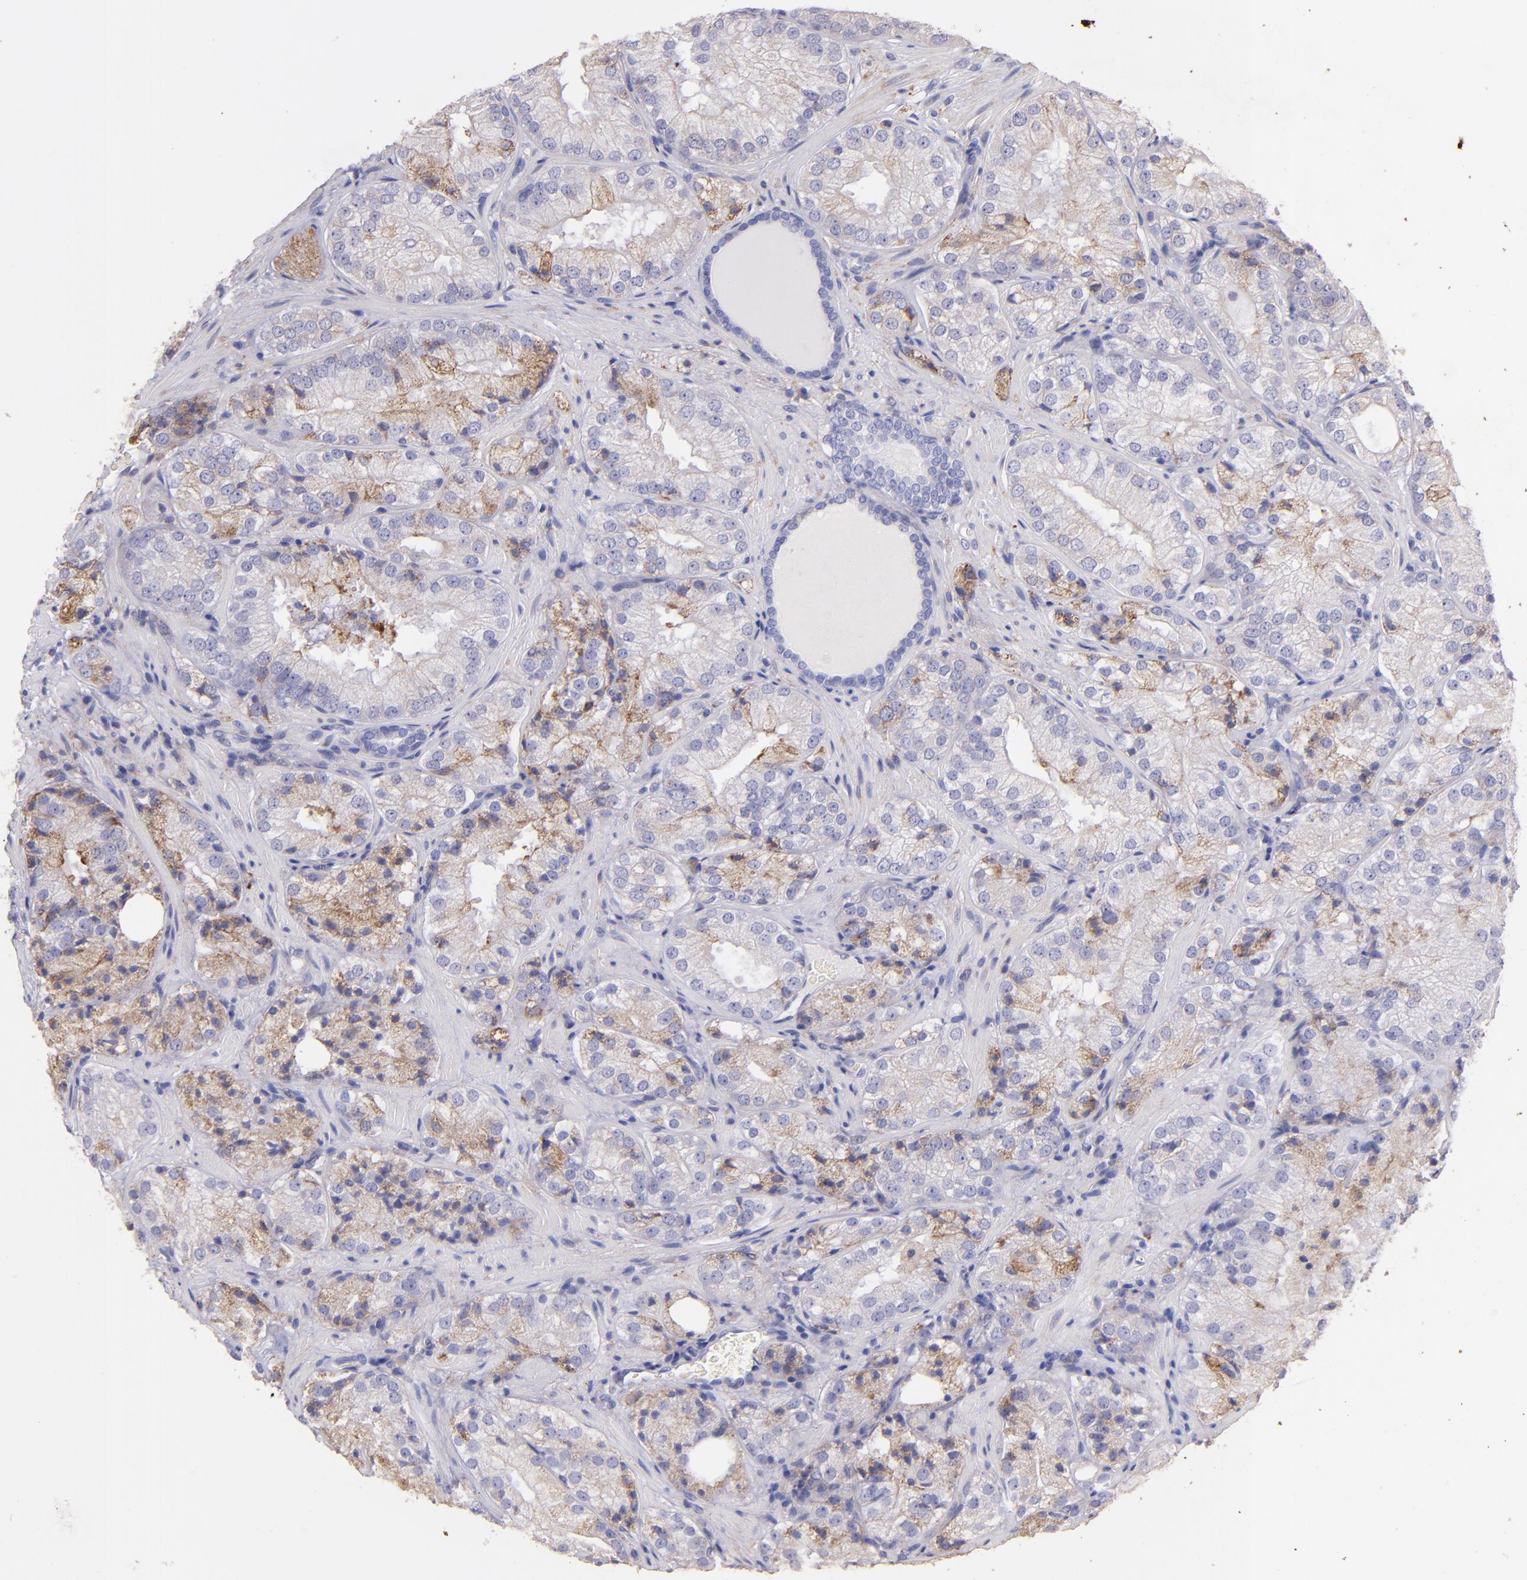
{"staining": {"intensity": "moderate", "quantity": "25%-75%", "location": "cytoplasmic/membranous"}, "tissue": "prostate cancer", "cell_type": "Tumor cells", "image_type": "cancer", "snomed": [{"axis": "morphology", "description": "Adenocarcinoma, Low grade"}, {"axis": "topography", "description": "Prostate"}], "caption": "Immunohistochemistry (DAB) staining of prostate low-grade adenocarcinoma demonstrates moderate cytoplasmic/membranous protein expression in approximately 25%-75% of tumor cells.", "gene": "RET", "patient": {"sex": "male", "age": 60}}